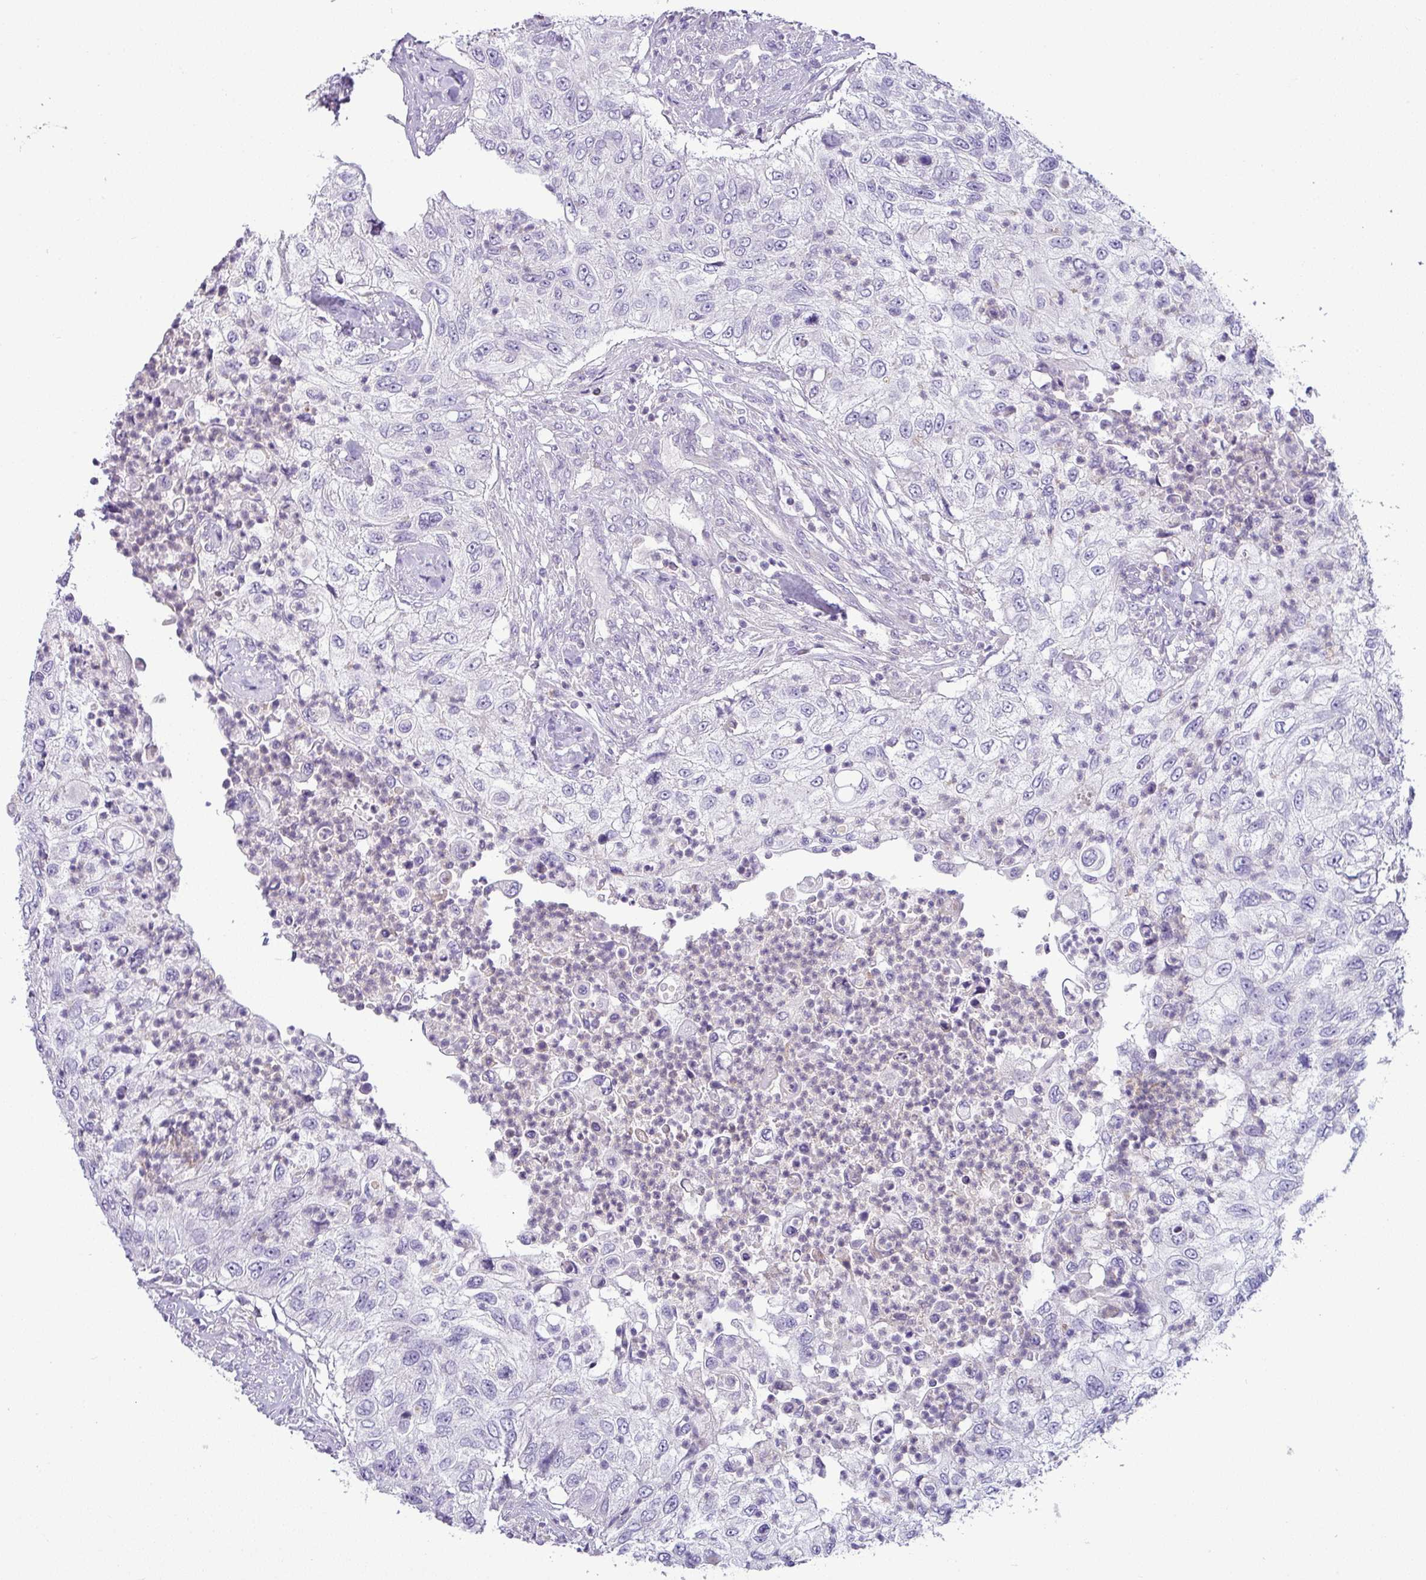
{"staining": {"intensity": "negative", "quantity": "none", "location": "none"}, "tissue": "urothelial cancer", "cell_type": "Tumor cells", "image_type": "cancer", "snomed": [{"axis": "morphology", "description": "Urothelial carcinoma, High grade"}, {"axis": "topography", "description": "Urinary bladder"}], "caption": "Image shows no significant protein staining in tumor cells of high-grade urothelial carcinoma.", "gene": "HBEGF", "patient": {"sex": "female", "age": 60}}